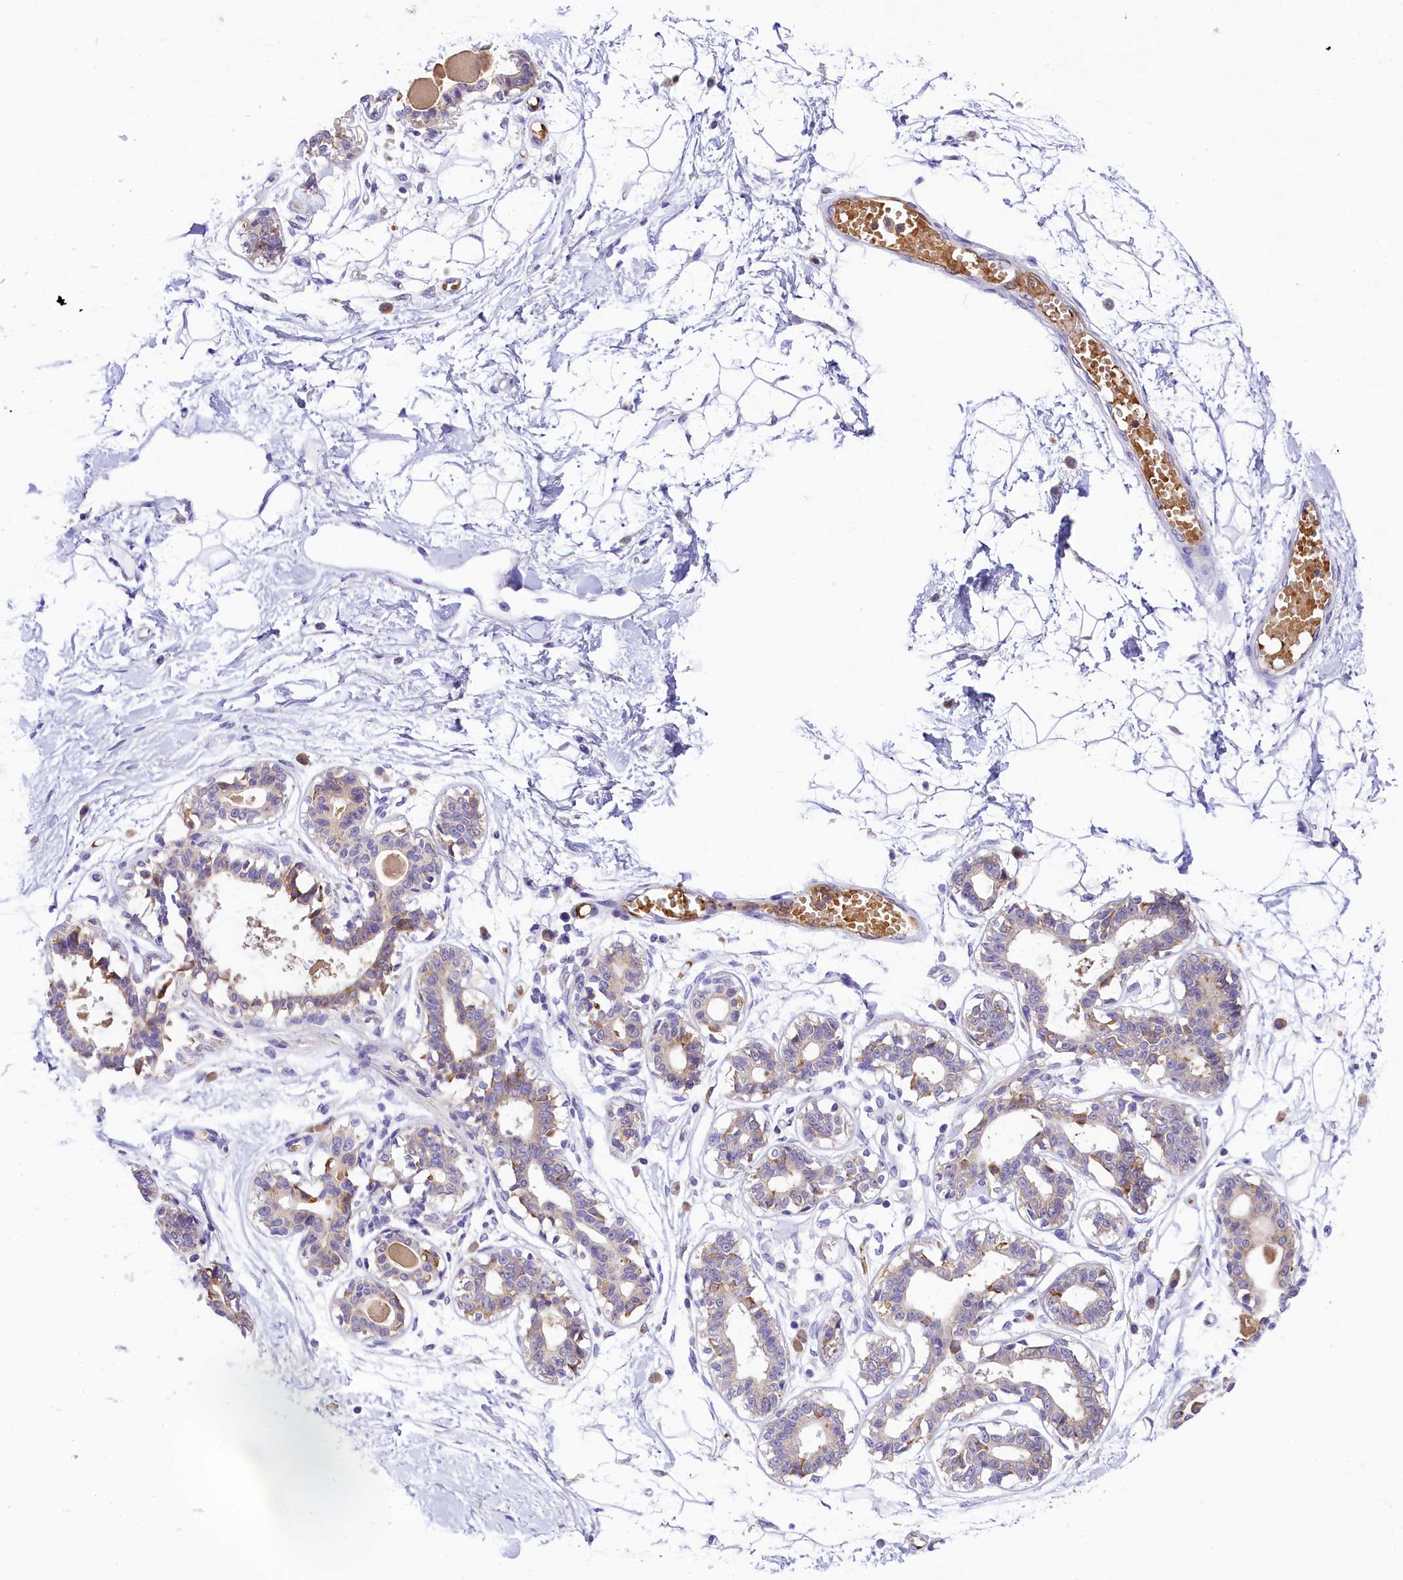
{"staining": {"intensity": "negative", "quantity": "none", "location": "none"}, "tissue": "breast", "cell_type": "Adipocytes", "image_type": "normal", "snomed": [{"axis": "morphology", "description": "Normal tissue, NOS"}, {"axis": "topography", "description": "Breast"}], "caption": "DAB (3,3'-diaminobenzidine) immunohistochemical staining of benign breast demonstrates no significant positivity in adipocytes.", "gene": "LARP4", "patient": {"sex": "female", "age": 45}}